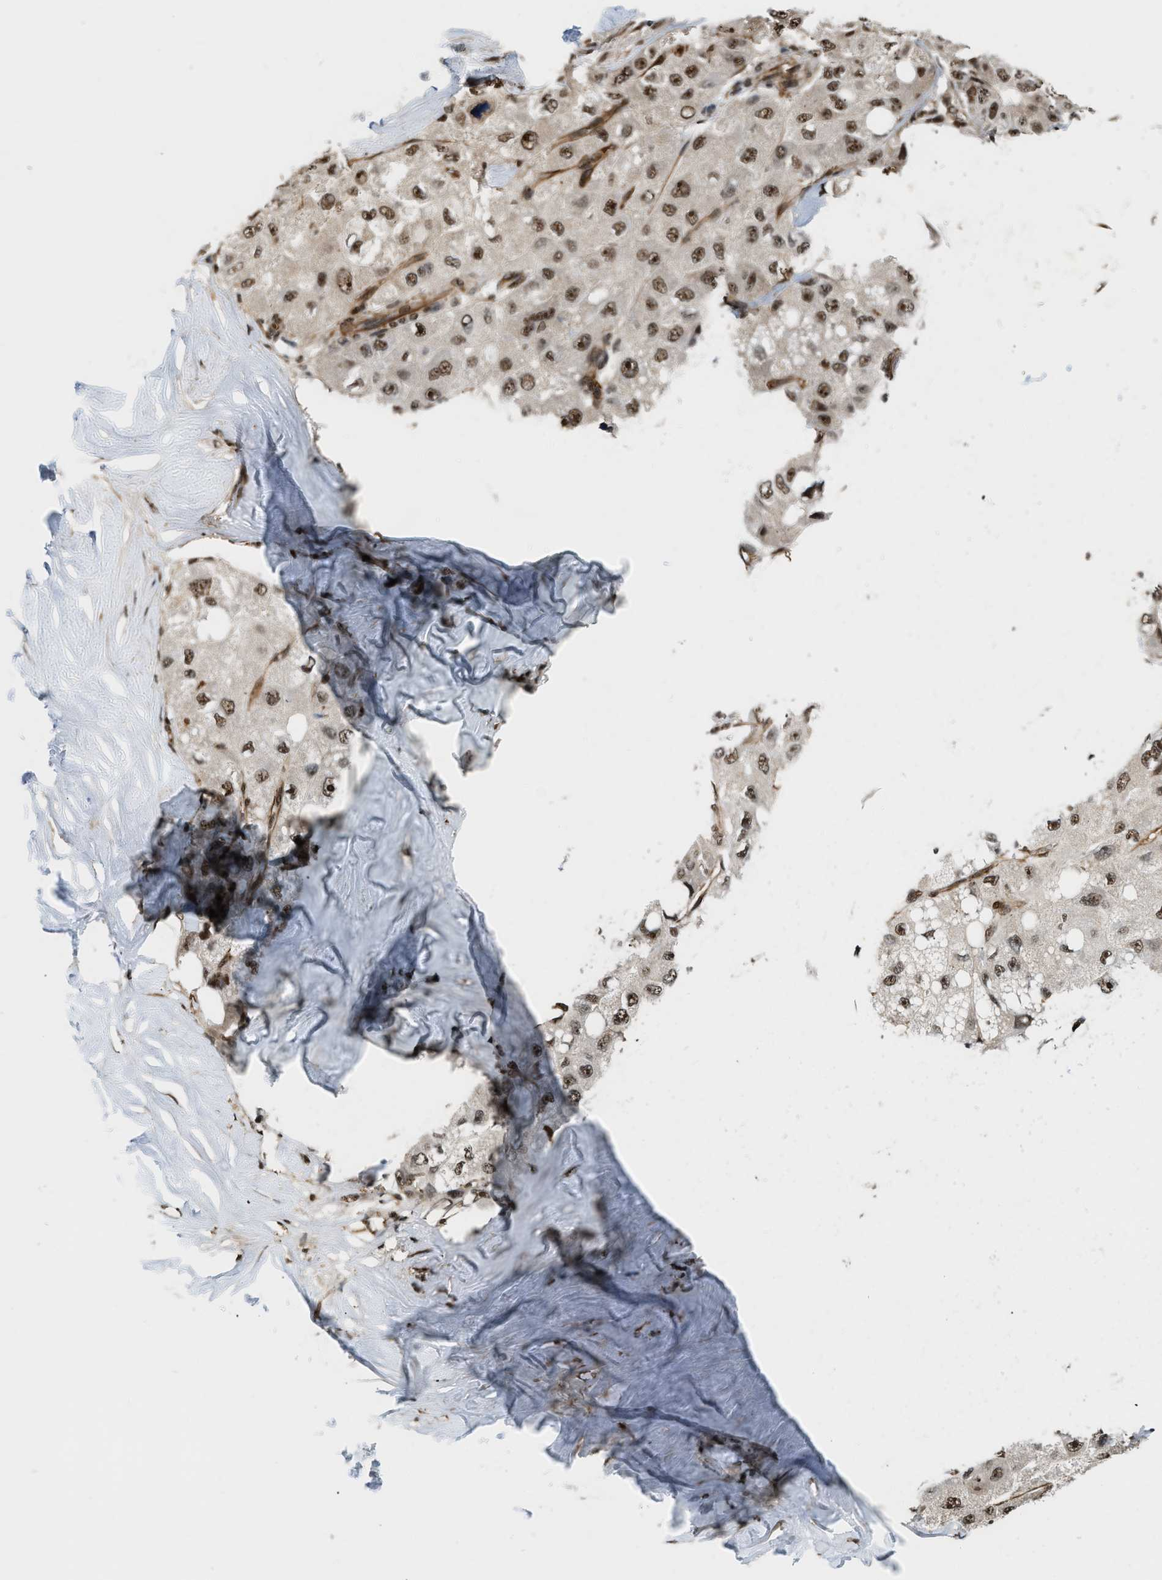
{"staining": {"intensity": "moderate", "quantity": ">75%", "location": "nuclear"}, "tissue": "liver cancer", "cell_type": "Tumor cells", "image_type": "cancer", "snomed": [{"axis": "morphology", "description": "Carcinoma, Hepatocellular, NOS"}, {"axis": "topography", "description": "Liver"}], "caption": "Protein expression analysis of hepatocellular carcinoma (liver) reveals moderate nuclear staining in approximately >75% of tumor cells.", "gene": "E2F1", "patient": {"sex": "male", "age": 80}}